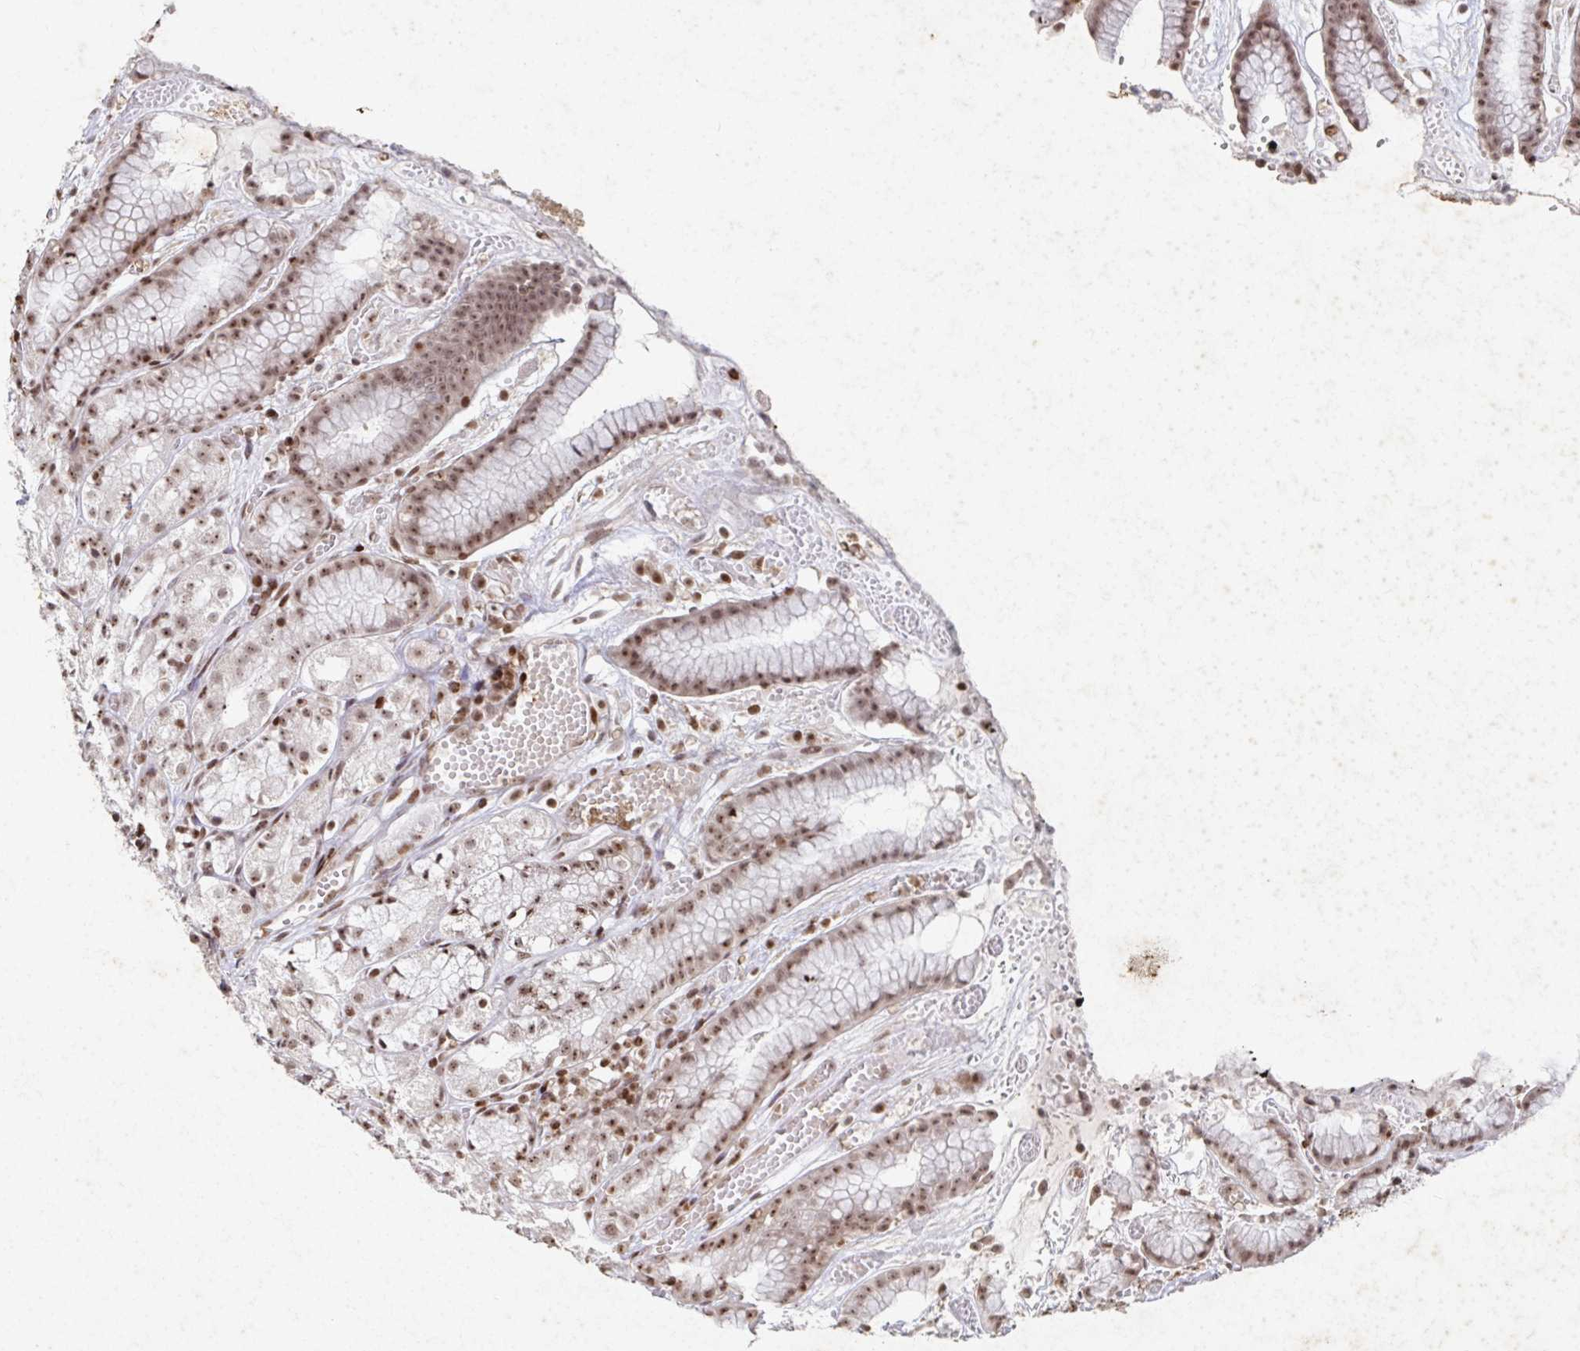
{"staining": {"intensity": "moderate", "quantity": ">75%", "location": "nuclear"}, "tissue": "stomach", "cell_type": "Glandular cells", "image_type": "normal", "snomed": [{"axis": "morphology", "description": "Normal tissue, NOS"}, {"axis": "topography", "description": "Smooth muscle"}, {"axis": "topography", "description": "Stomach"}], "caption": "An IHC photomicrograph of benign tissue is shown. Protein staining in brown labels moderate nuclear positivity in stomach within glandular cells.", "gene": "C19orf53", "patient": {"sex": "male", "age": 70}}